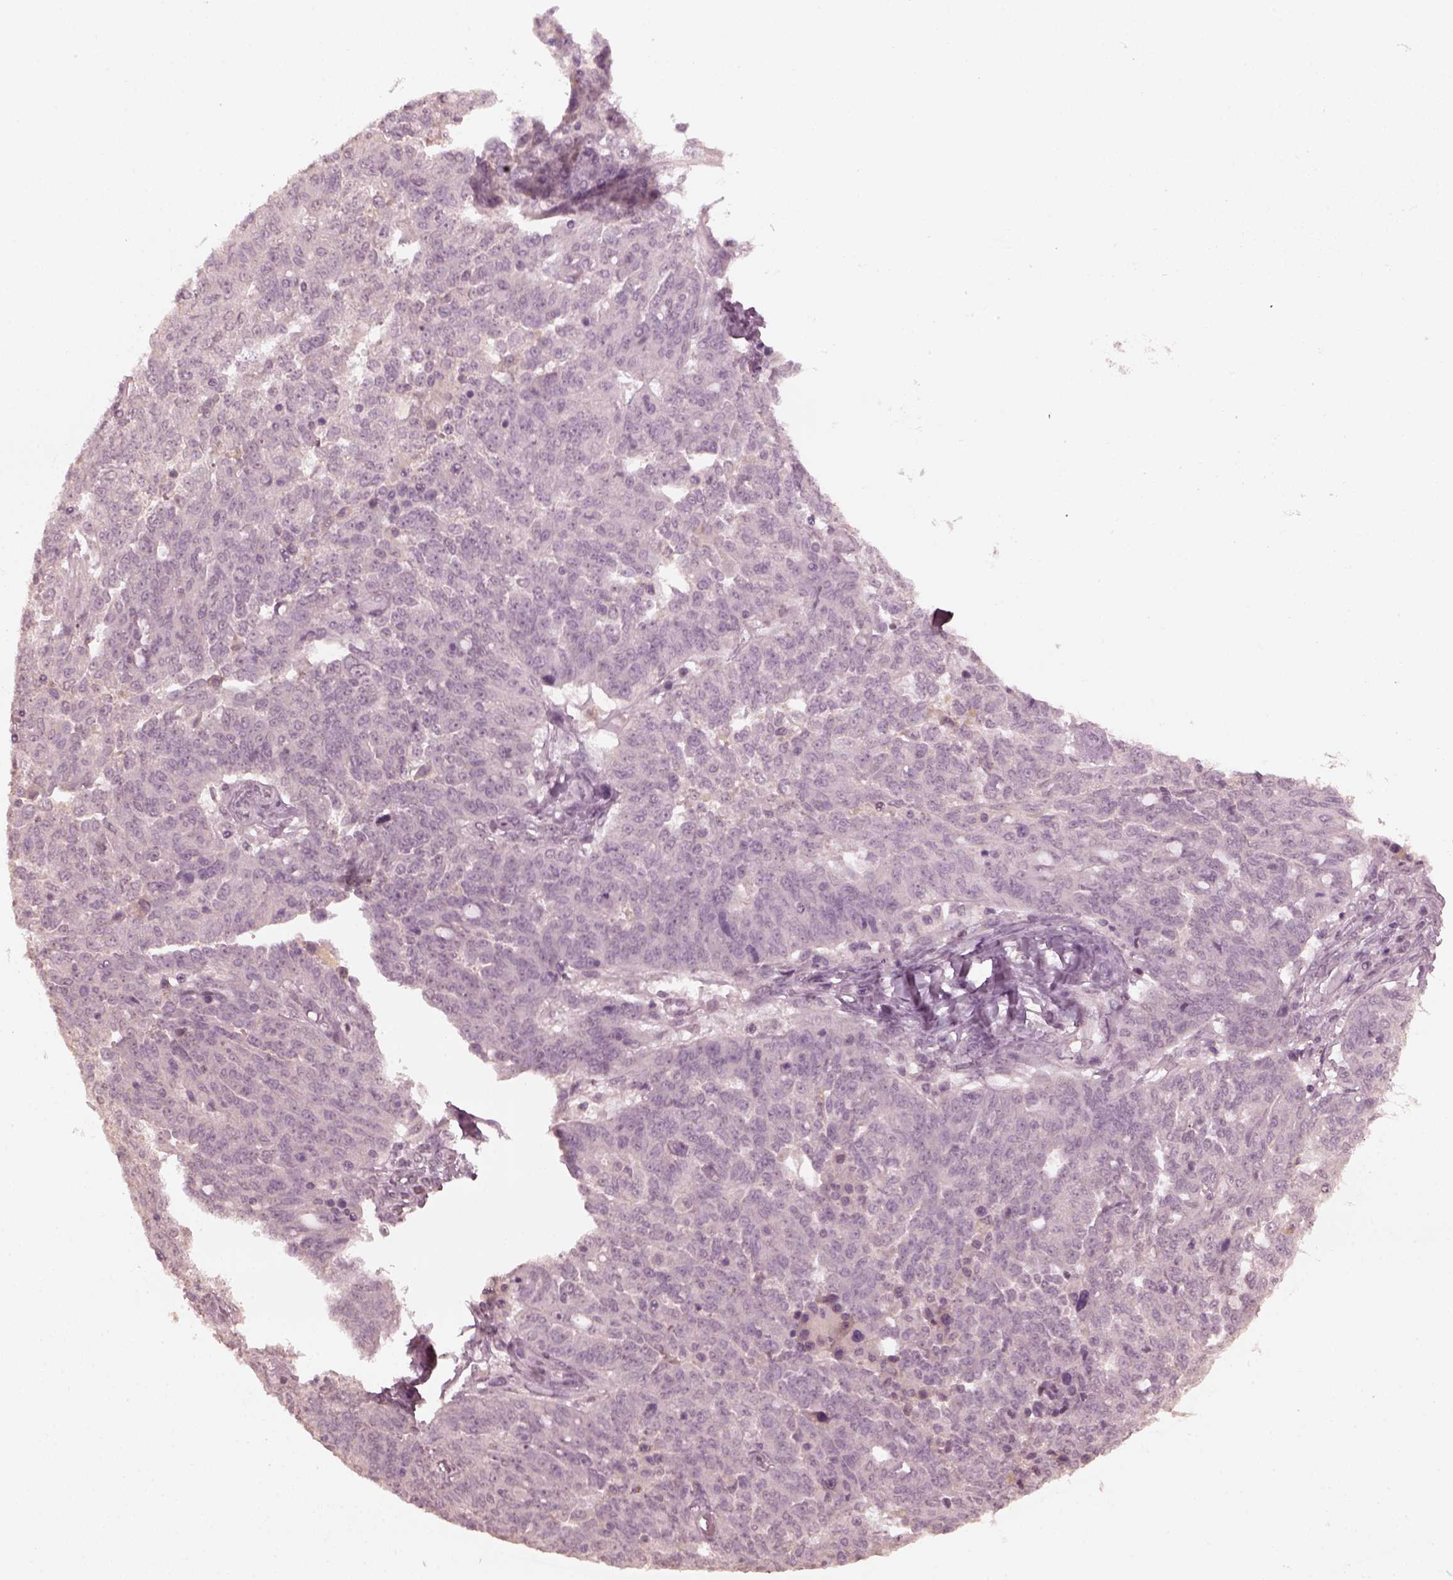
{"staining": {"intensity": "negative", "quantity": "none", "location": "none"}, "tissue": "ovarian cancer", "cell_type": "Tumor cells", "image_type": "cancer", "snomed": [{"axis": "morphology", "description": "Cystadenocarcinoma, serous, NOS"}, {"axis": "topography", "description": "Ovary"}], "caption": "High magnification brightfield microscopy of ovarian cancer (serous cystadenocarcinoma) stained with DAB (3,3'-diaminobenzidine) (brown) and counterstained with hematoxylin (blue): tumor cells show no significant expression.", "gene": "KRT79", "patient": {"sex": "female", "age": 67}}